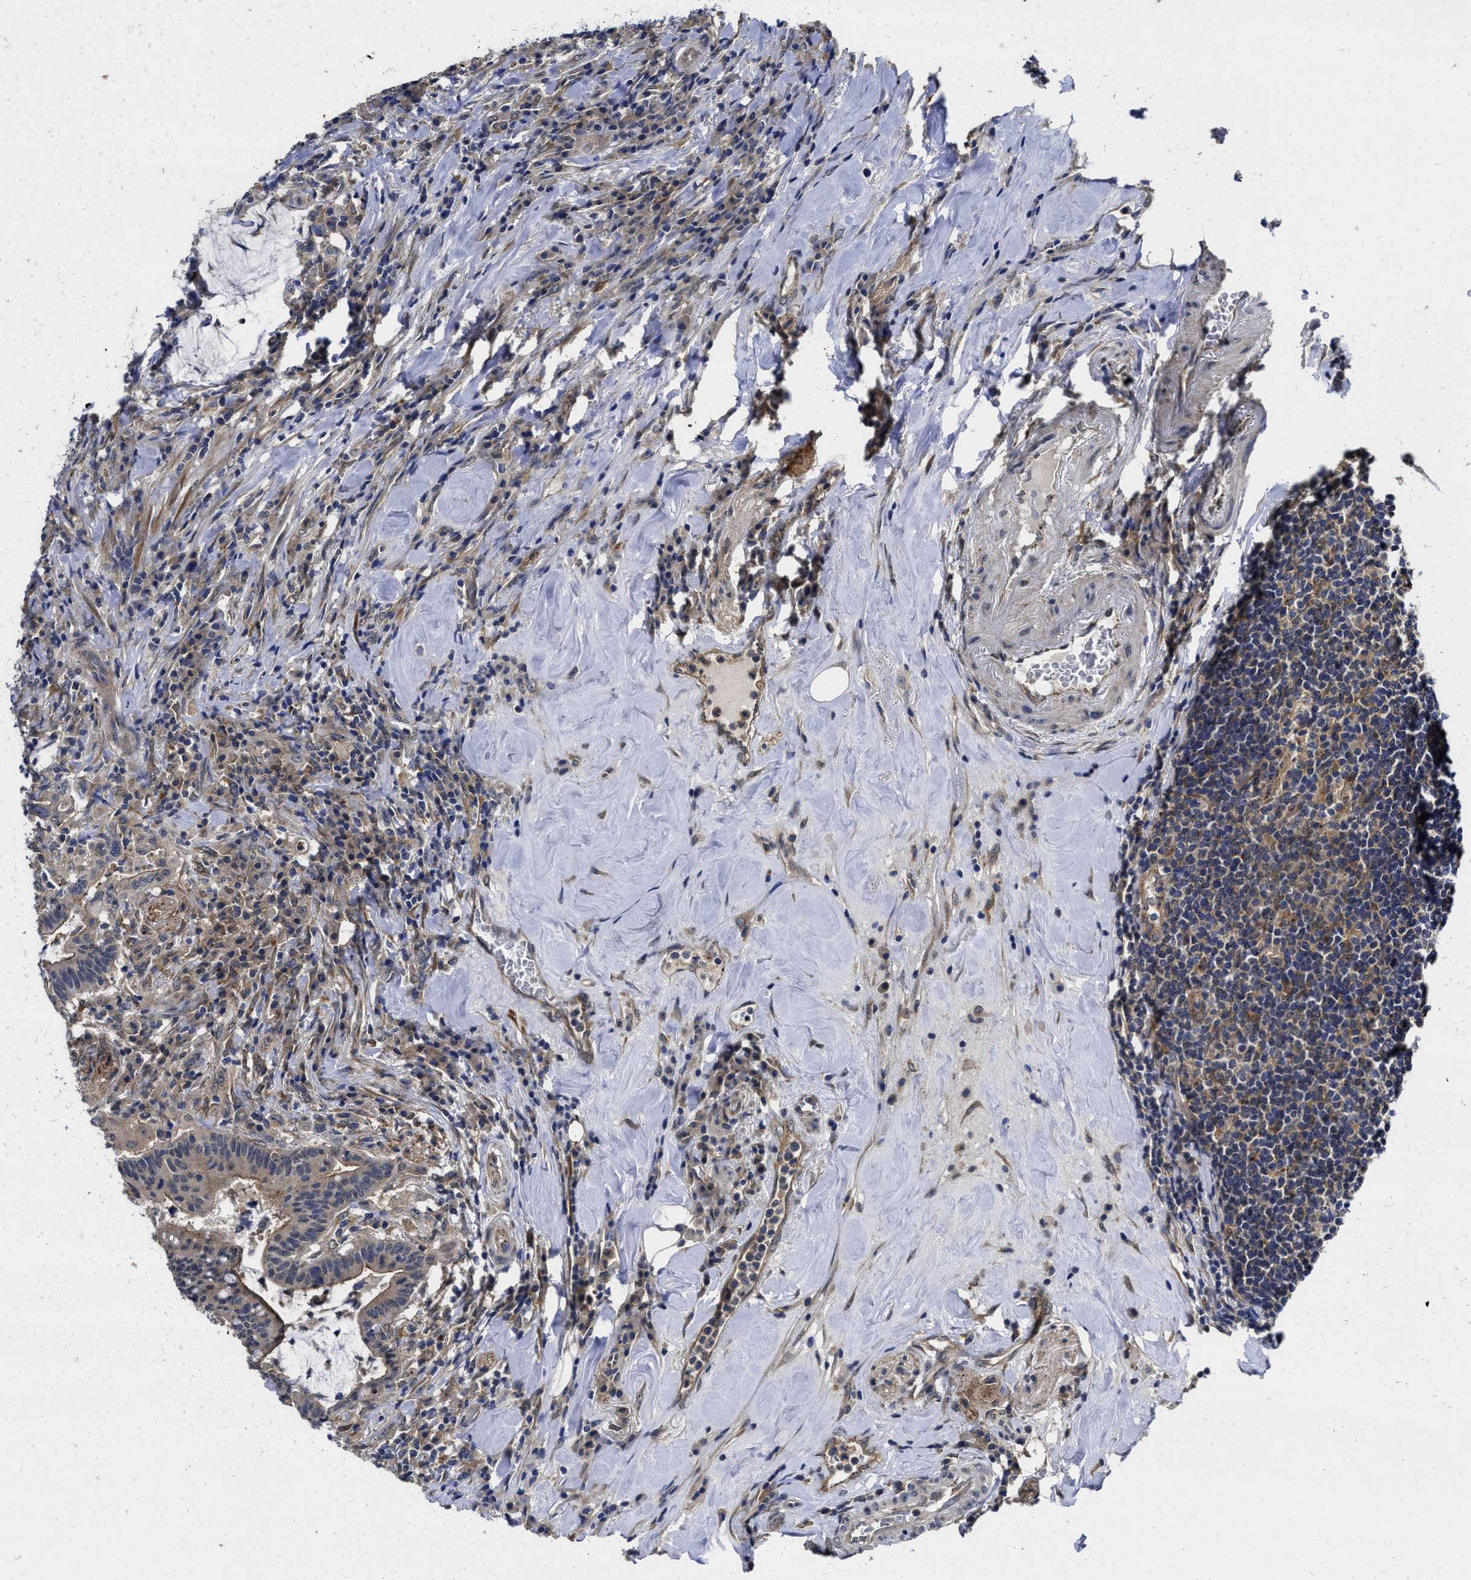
{"staining": {"intensity": "moderate", "quantity": ">75%", "location": "cytoplasmic/membranous"}, "tissue": "colorectal cancer", "cell_type": "Tumor cells", "image_type": "cancer", "snomed": [{"axis": "morphology", "description": "Normal tissue, NOS"}, {"axis": "morphology", "description": "Adenocarcinoma, NOS"}, {"axis": "topography", "description": "Colon"}], "caption": "Immunohistochemistry (IHC) histopathology image of neoplastic tissue: adenocarcinoma (colorectal) stained using IHC demonstrates medium levels of moderate protein expression localized specifically in the cytoplasmic/membranous of tumor cells, appearing as a cytoplasmic/membranous brown color.", "gene": "PKD2", "patient": {"sex": "female", "age": 66}}